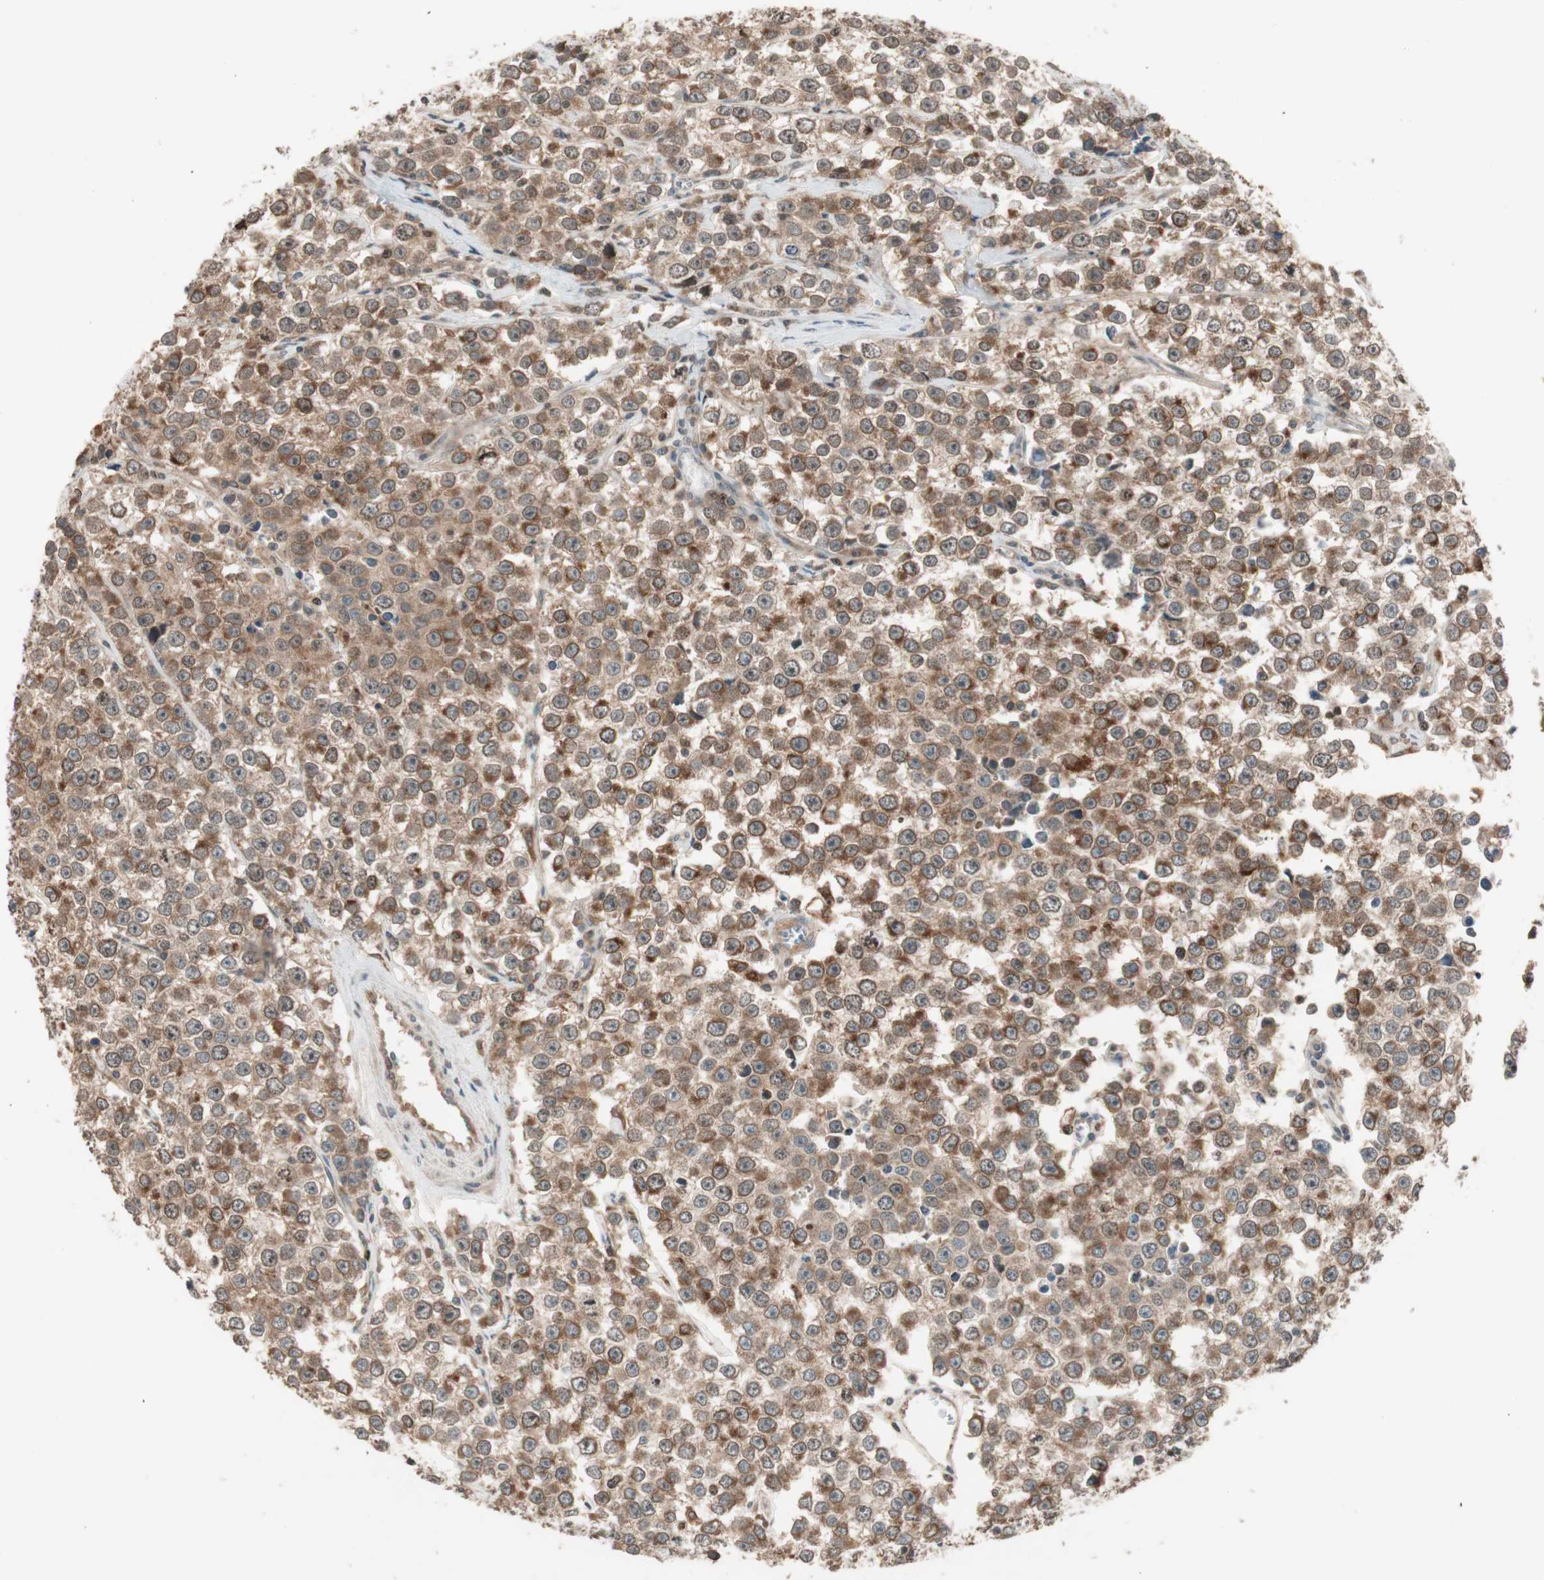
{"staining": {"intensity": "moderate", "quantity": ">75%", "location": "cytoplasmic/membranous"}, "tissue": "testis cancer", "cell_type": "Tumor cells", "image_type": "cancer", "snomed": [{"axis": "morphology", "description": "Seminoma, NOS"}, {"axis": "morphology", "description": "Carcinoma, Embryonal, NOS"}, {"axis": "topography", "description": "Testis"}], "caption": "An immunohistochemistry (IHC) image of tumor tissue is shown. Protein staining in brown labels moderate cytoplasmic/membranous positivity in testis cancer (embryonal carcinoma) within tumor cells.", "gene": "ATP6AP2", "patient": {"sex": "male", "age": 52}}